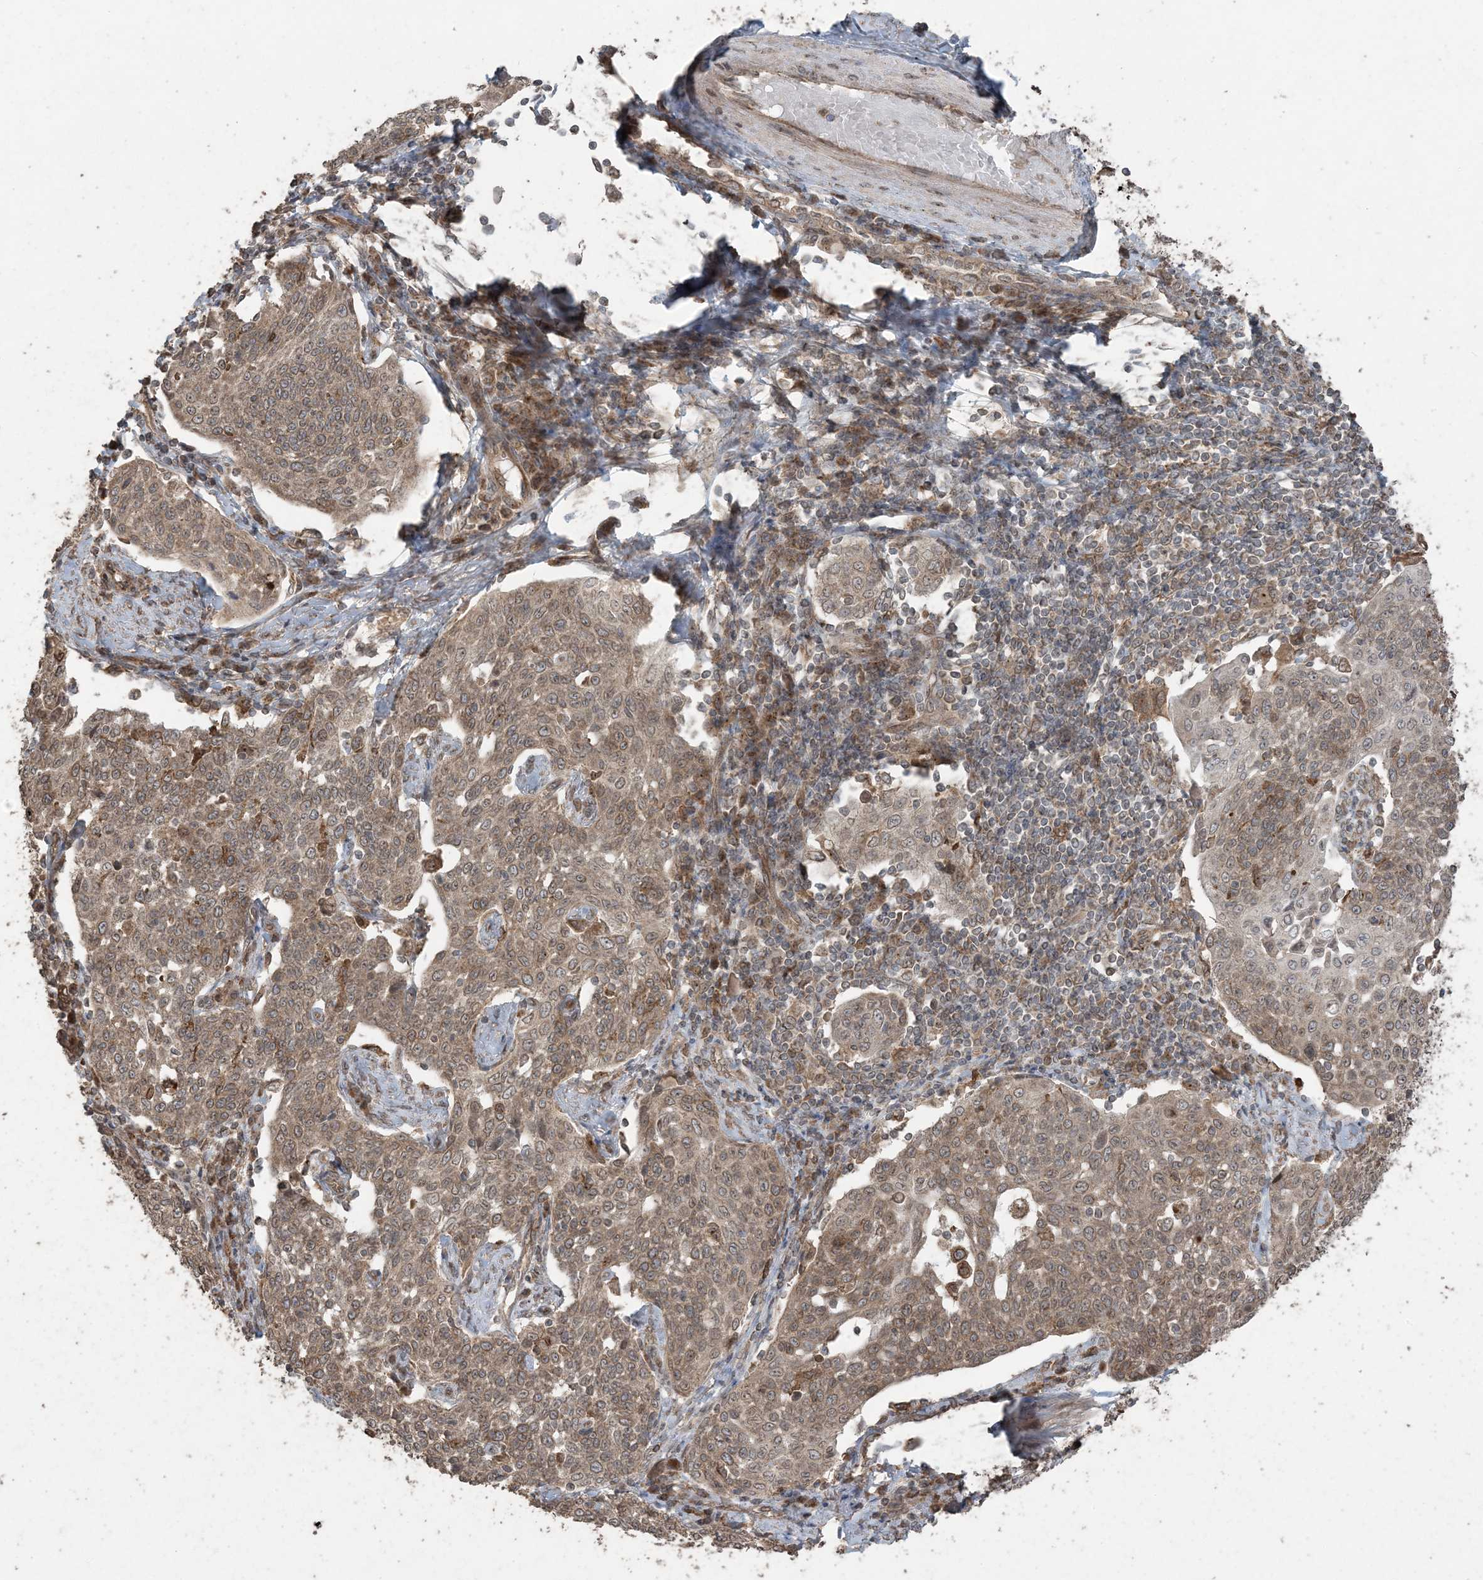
{"staining": {"intensity": "moderate", "quantity": ">75%", "location": "cytoplasmic/membranous"}, "tissue": "cervical cancer", "cell_type": "Tumor cells", "image_type": "cancer", "snomed": [{"axis": "morphology", "description": "Squamous cell carcinoma, NOS"}, {"axis": "topography", "description": "Cervix"}], "caption": "Human squamous cell carcinoma (cervical) stained with a brown dye demonstrates moderate cytoplasmic/membranous positive expression in approximately >75% of tumor cells.", "gene": "DDX19B", "patient": {"sex": "female", "age": 34}}